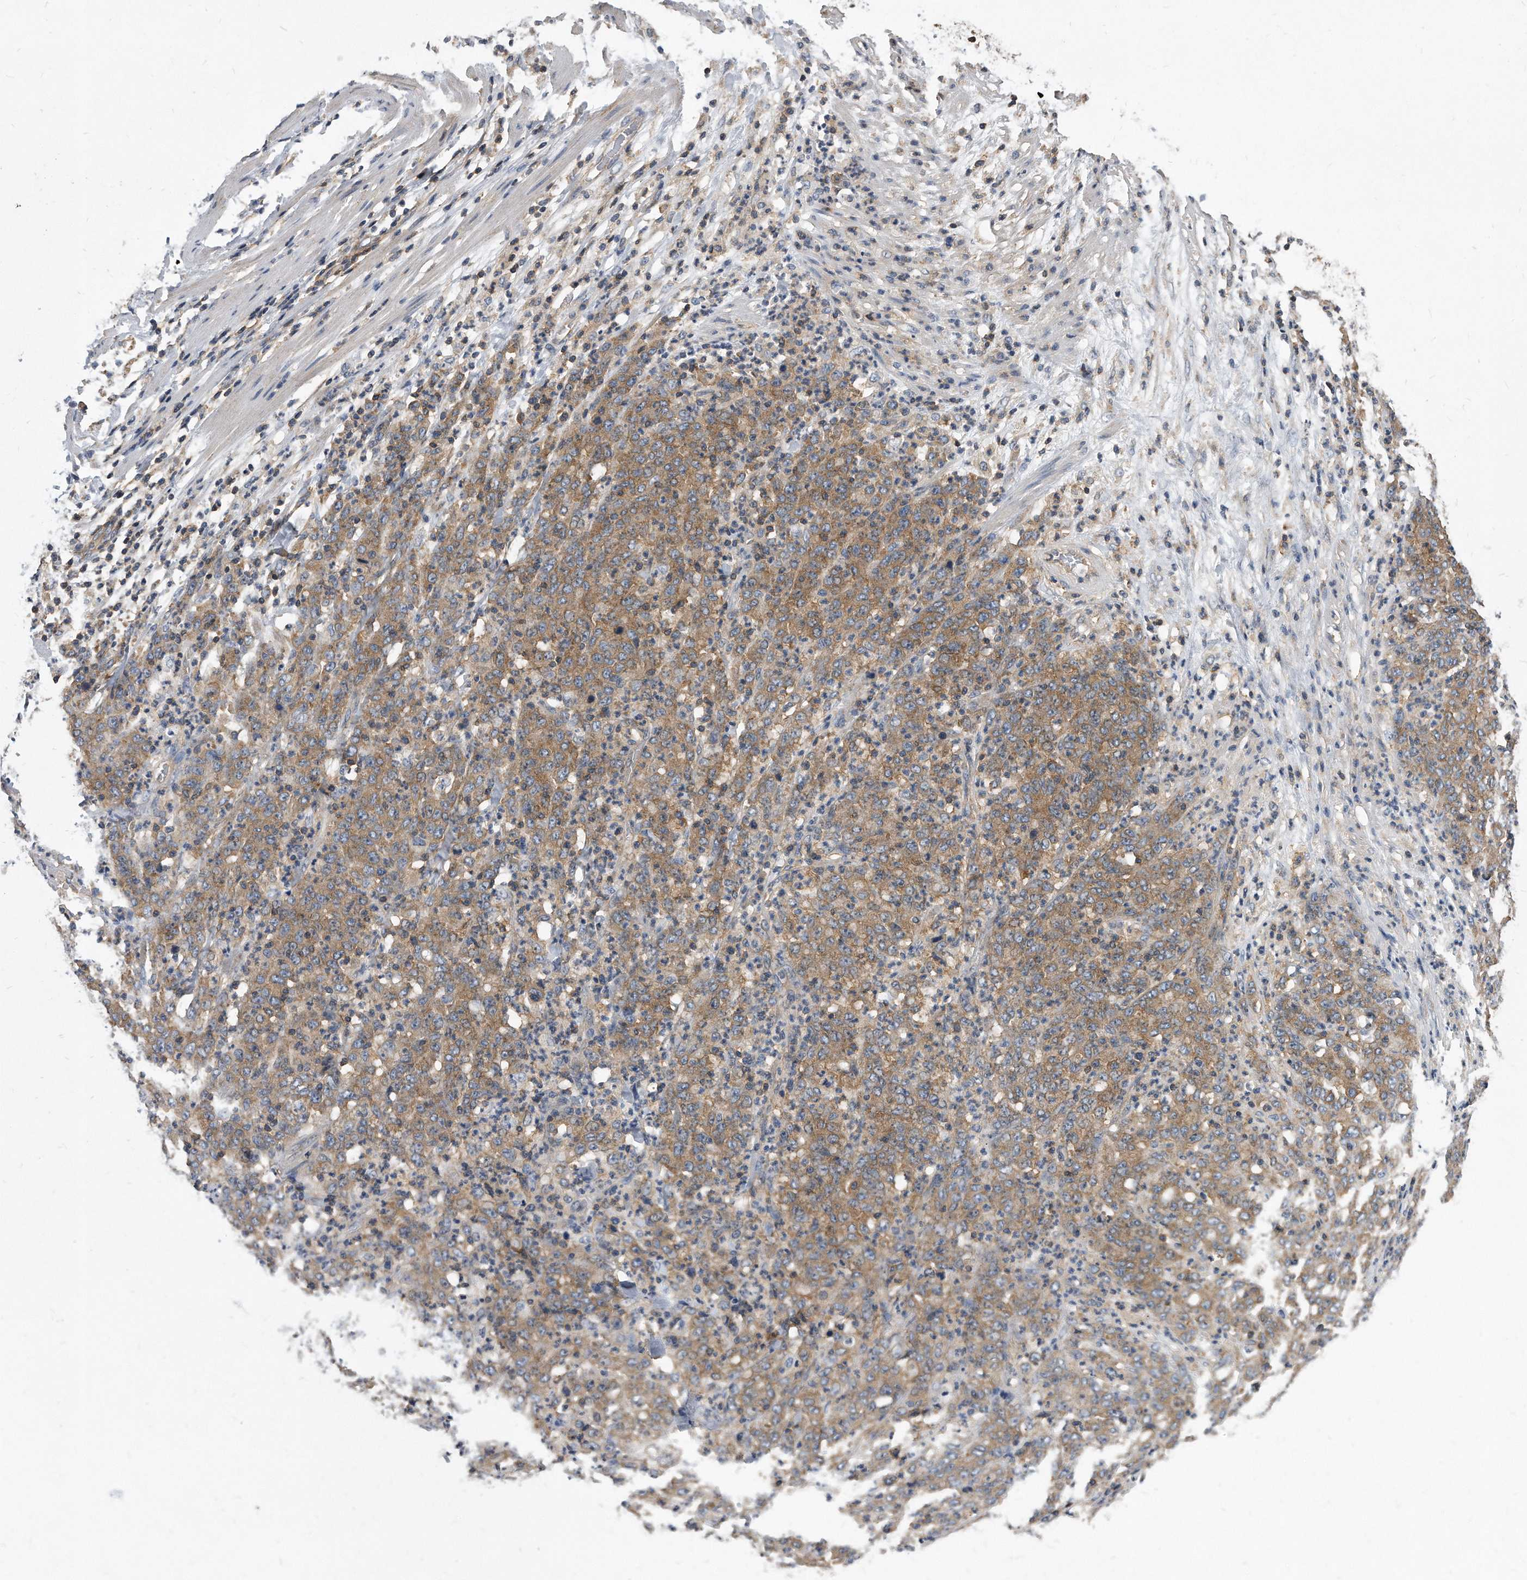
{"staining": {"intensity": "weak", "quantity": ">75%", "location": "cytoplasmic/membranous"}, "tissue": "stomach cancer", "cell_type": "Tumor cells", "image_type": "cancer", "snomed": [{"axis": "morphology", "description": "Adenocarcinoma, NOS"}, {"axis": "topography", "description": "Stomach, lower"}], "caption": "A histopathology image of human adenocarcinoma (stomach) stained for a protein exhibits weak cytoplasmic/membranous brown staining in tumor cells.", "gene": "ATG5", "patient": {"sex": "female", "age": 71}}